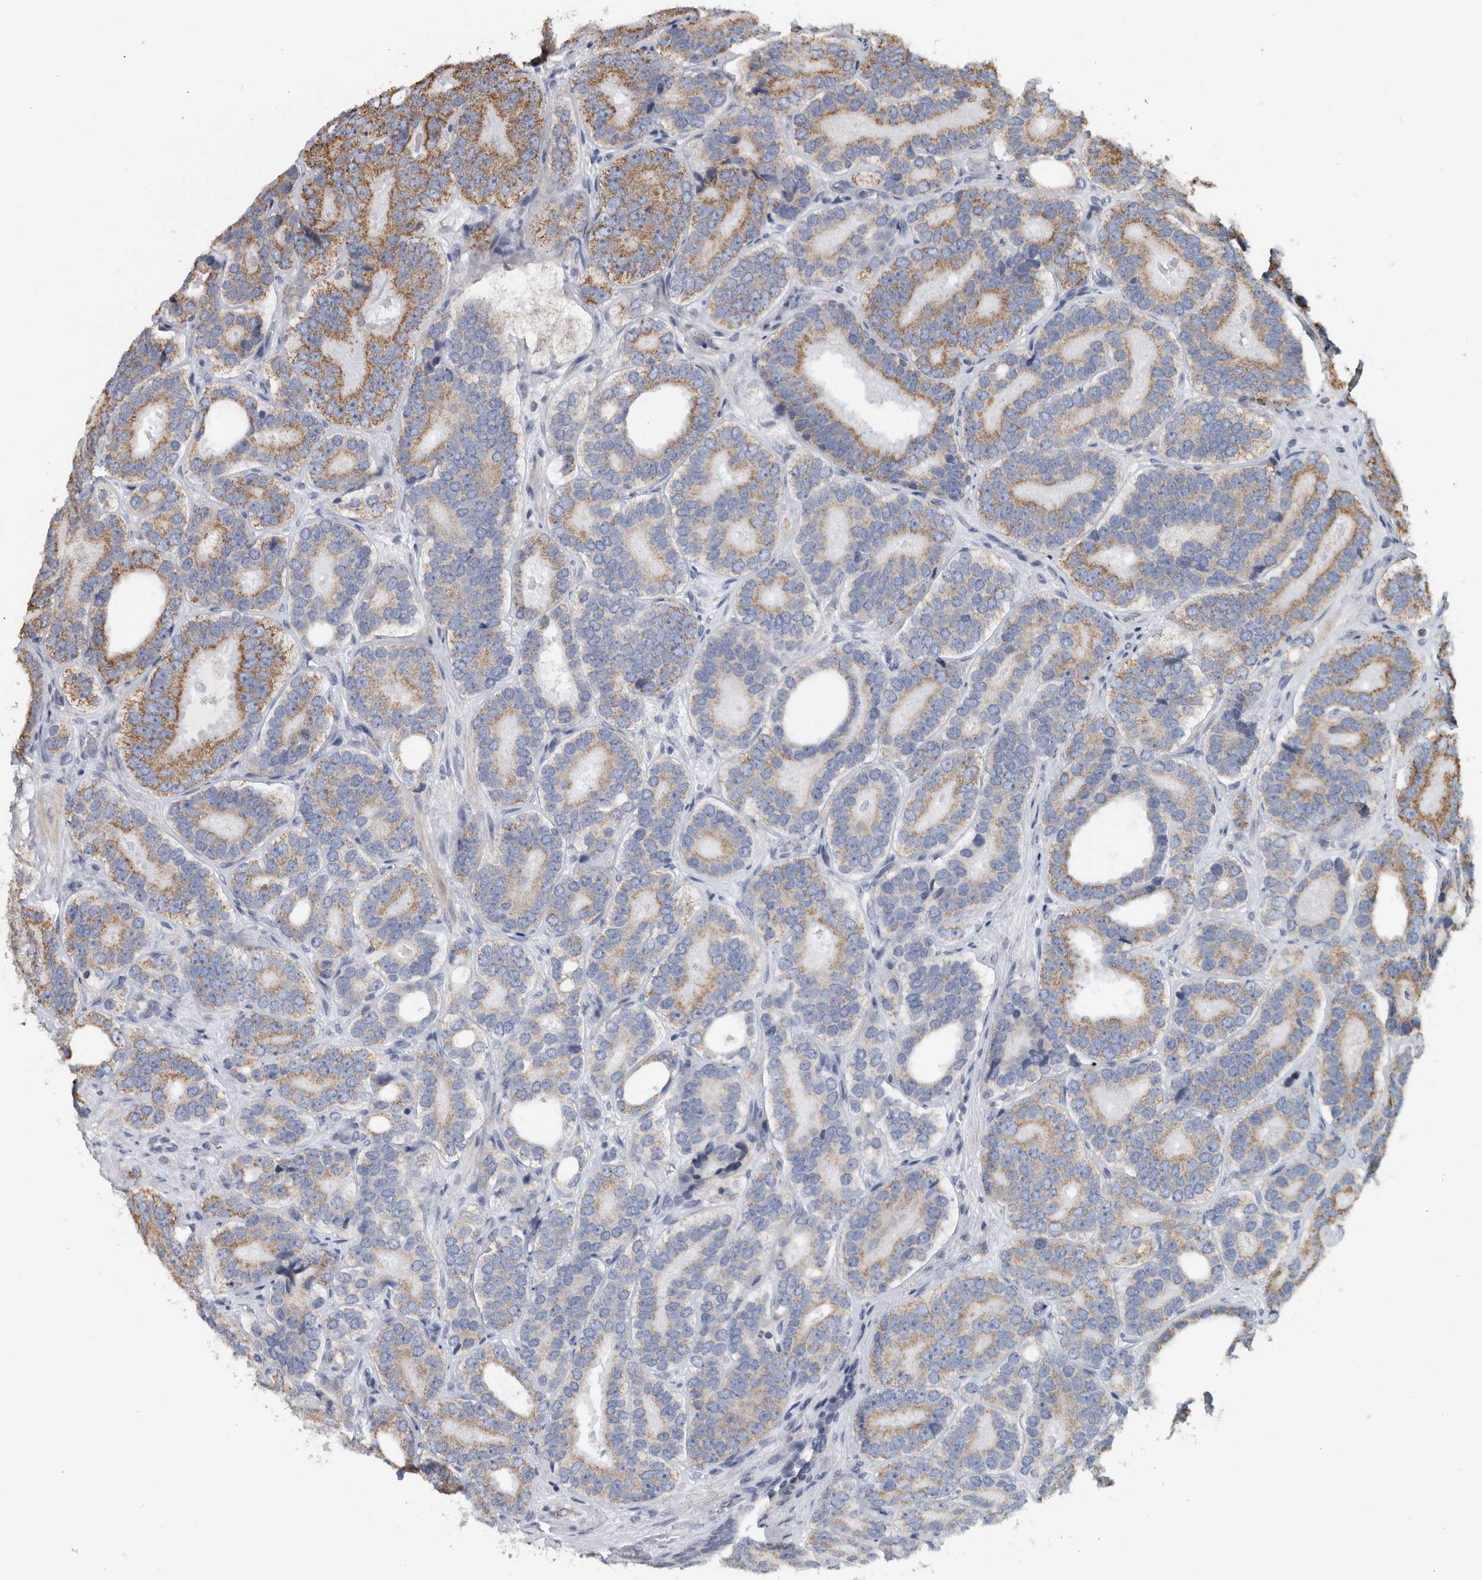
{"staining": {"intensity": "moderate", "quantity": "25%-75%", "location": "cytoplasmic/membranous"}, "tissue": "prostate cancer", "cell_type": "Tumor cells", "image_type": "cancer", "snomed": [{"axis": "morphology", "description": "Adenocarcinoma, High grade"}, {"axis": "topography", "description": "Prostate"}], "caption": "IHC histopathology image of neoplastic tissue: prostate cancer (adenocarcinoma (high-grade)) stained using IHC demonstrates medium levels of moderate protein expression localized specifically in the cytoplasmic/membranous of tumor cells, appearing as a cytoplasmic/membranous brown color.", "gene": "ST8SIA1", "patient": {"sex": "male", "age": 56}}